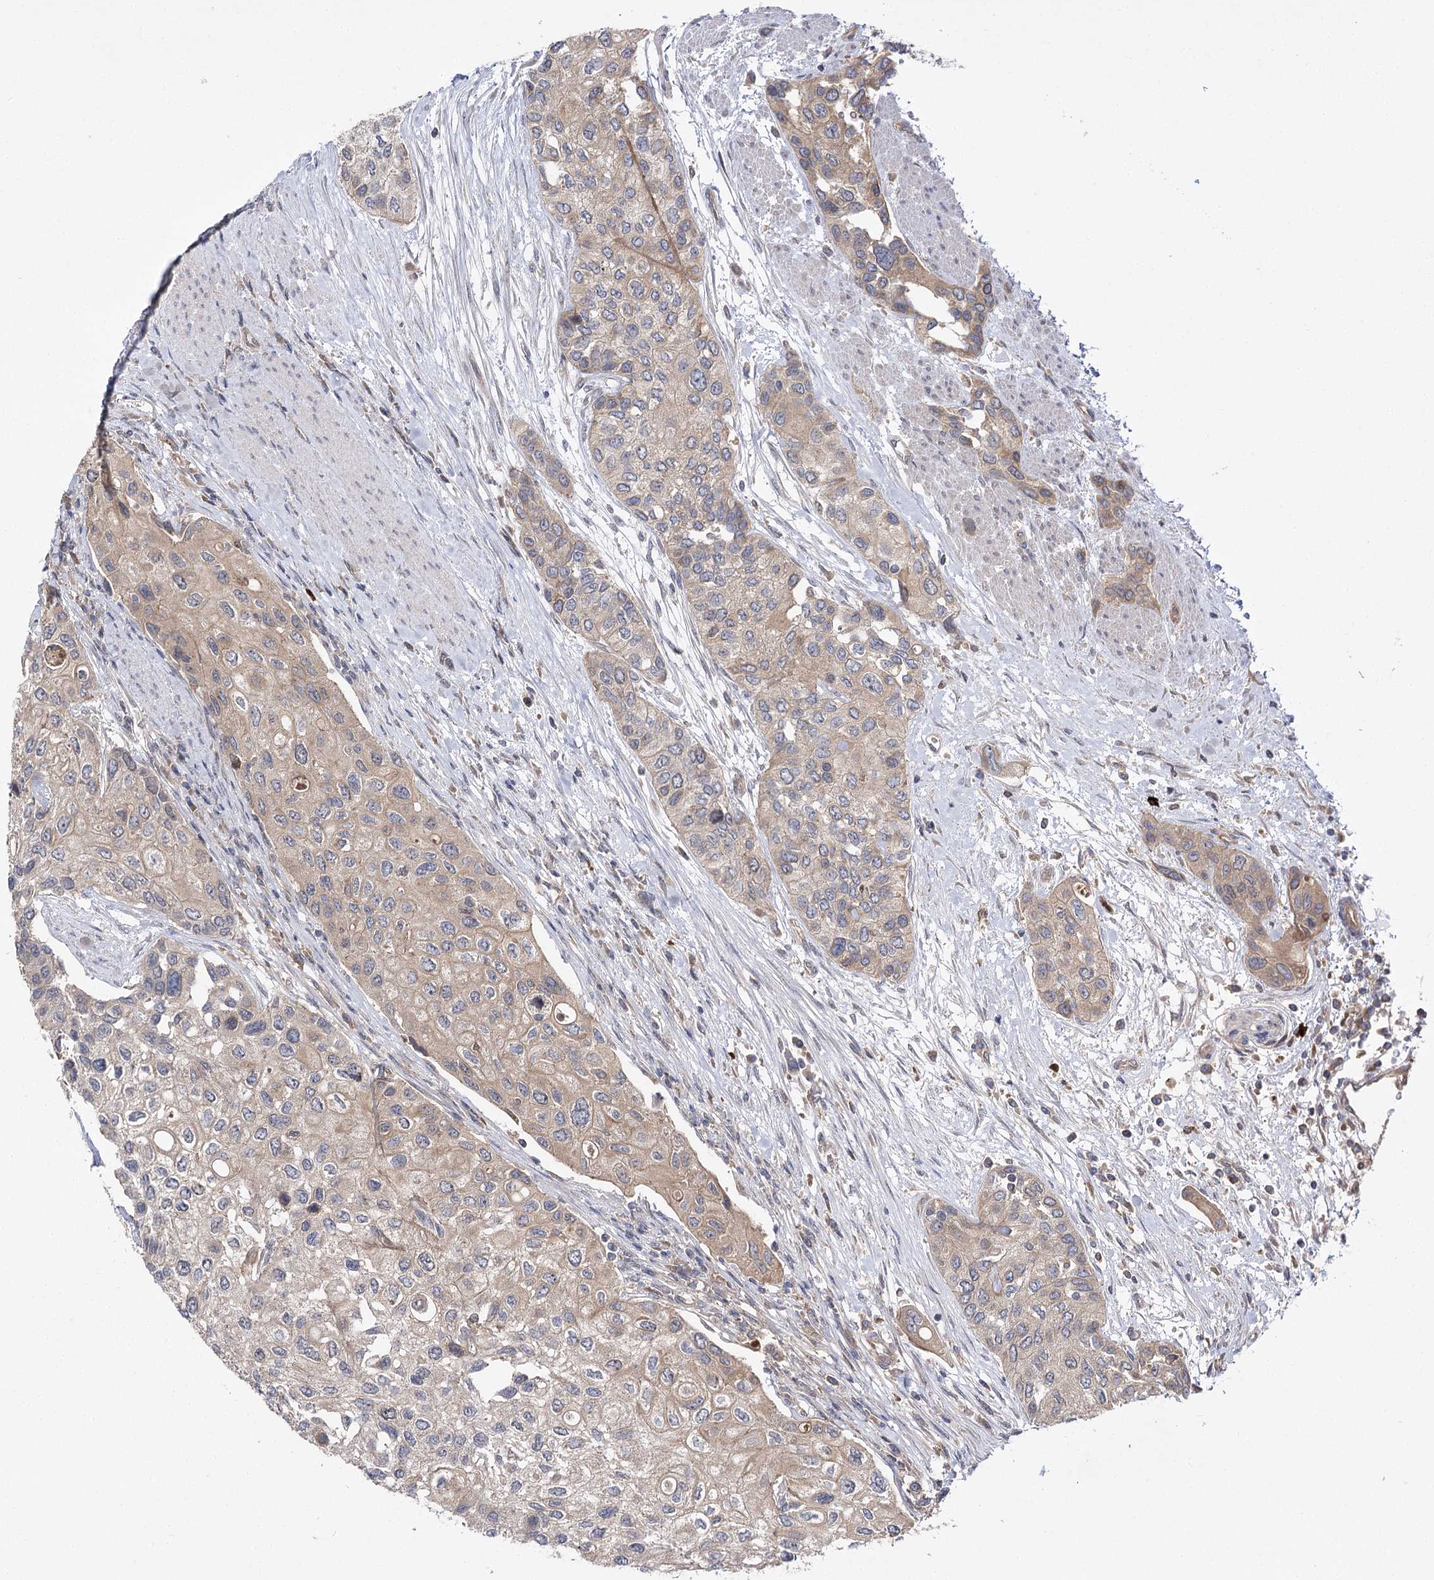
{"staining": {"intensity": "weak", "quantity": "25%-75%", "location": "cytoplasmic/membranous"}, "tissue": "urothelial cancer", "cell_type": "Tumor cells", "image_type": "cancer", "snomed": [{"axis": "morphology", "description": "Normal tissue, NOS"}, {"axis": "morphology", "description": "Urothelial carcinoma, High grade"}, {"axis": "topography", "description": "Vascular tissue"}, {"axis": "topography", "description": "Urinary bladder"}], "caption": "DAB (3,3'-diaminobenzidine) immunohistochemical staining of human urothelial carcinoma (high-grade) demonstrates weak cytoplasmic/membranous protein staining in approximately 25%-75% of tumor cells.", "gene": "BCR", "patient": {"sex": "female", "age": 56}}